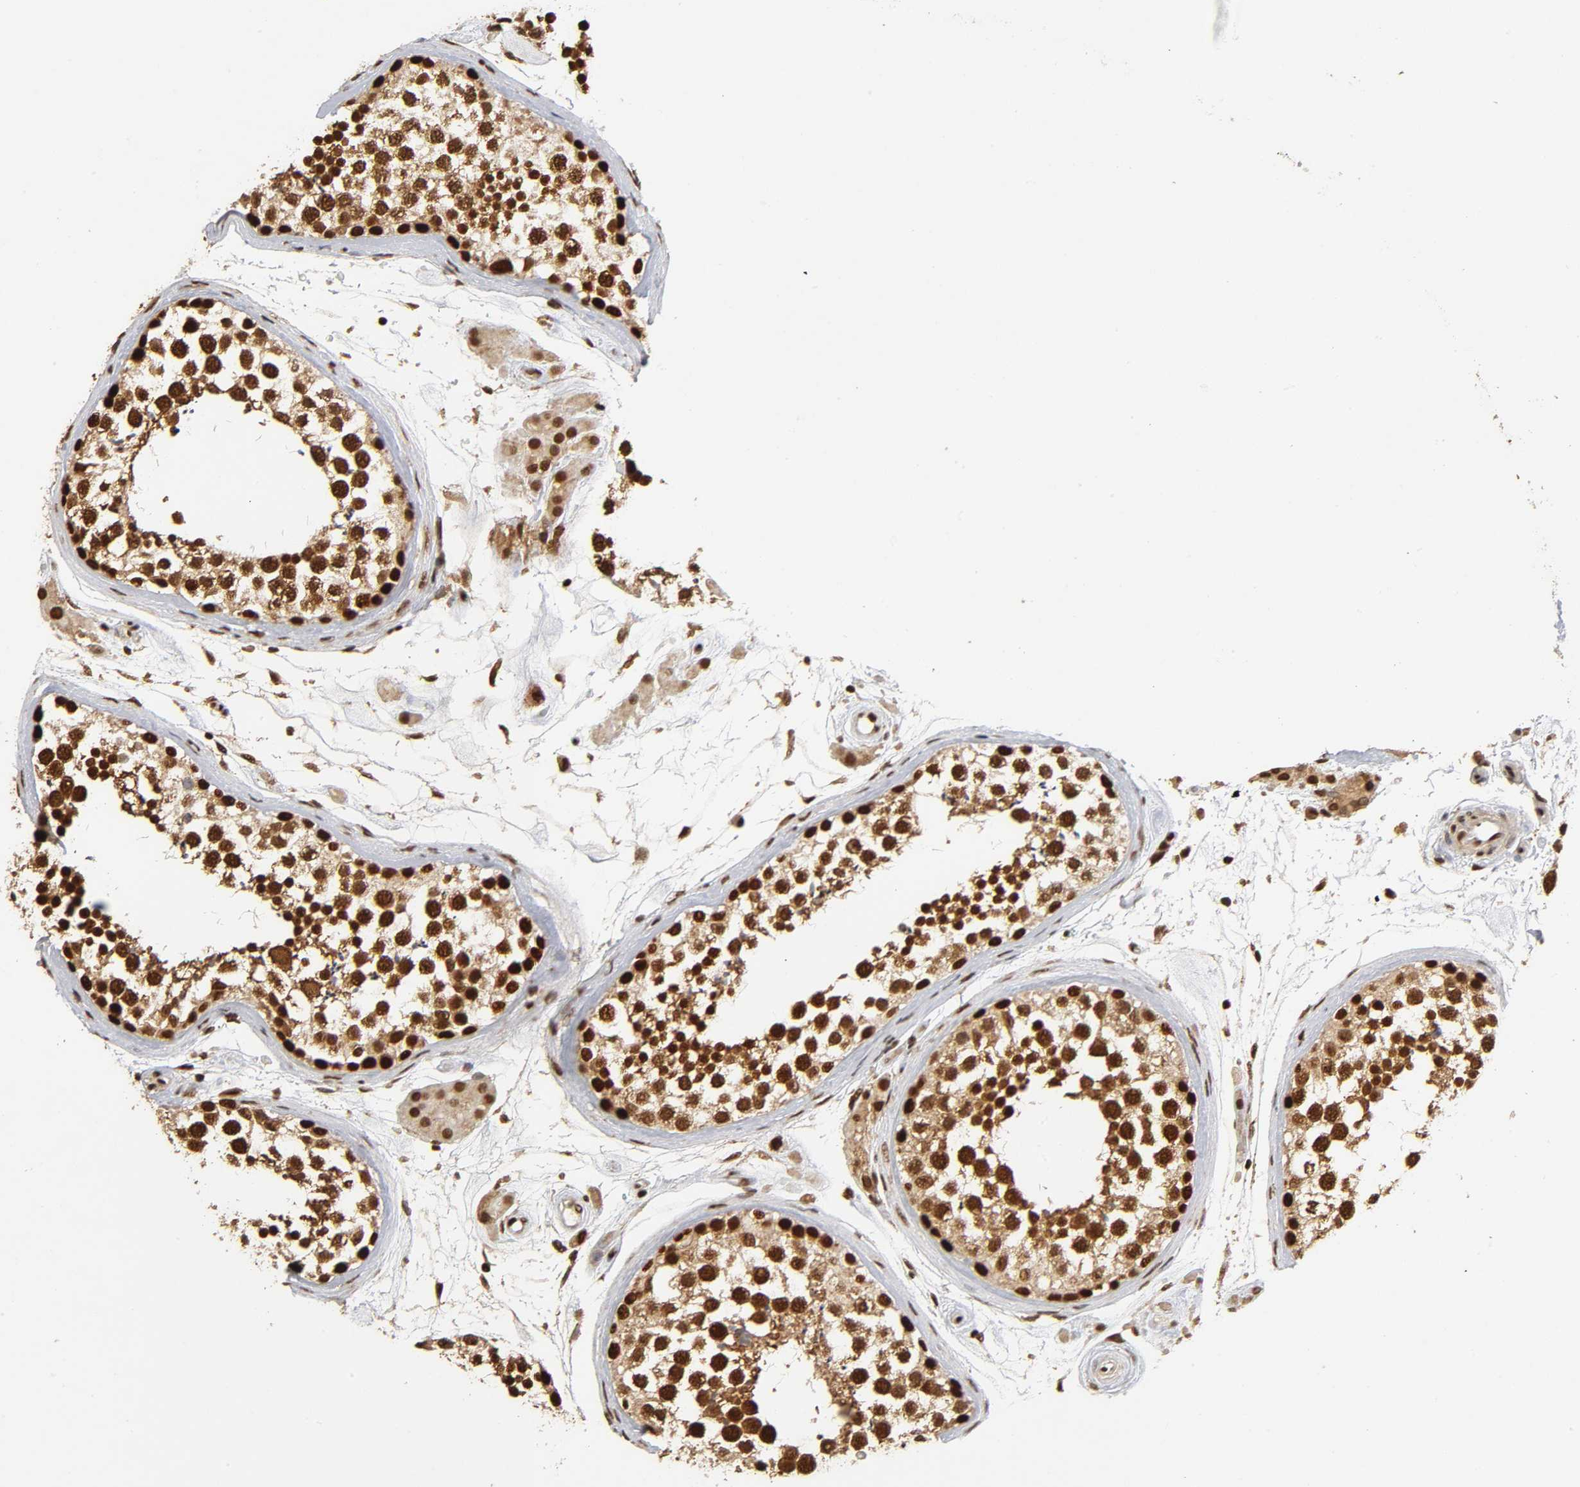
{"staining": {"intensity": "strong", "quantity": ">75%", "location": "cytoplasmic/membranous,nuclear"}, "tissue": "testis", "cell_type": "Cells in seminiferous ducts", "image_type": "normal", "snomed": [{"axis": "morphology", "description": "Normal tissue, NOS"}, {"axis": "topography", "description": "Testis"}], "caption": "Strong cytoplasmic/membranous,nuclear staining for a protein is identified in approximately >75% of cells in seminiferous ducts of benign testis using immunohistochemistry.", "gene": "RNF122", "patient": {"sex": "male", "age": 46}}